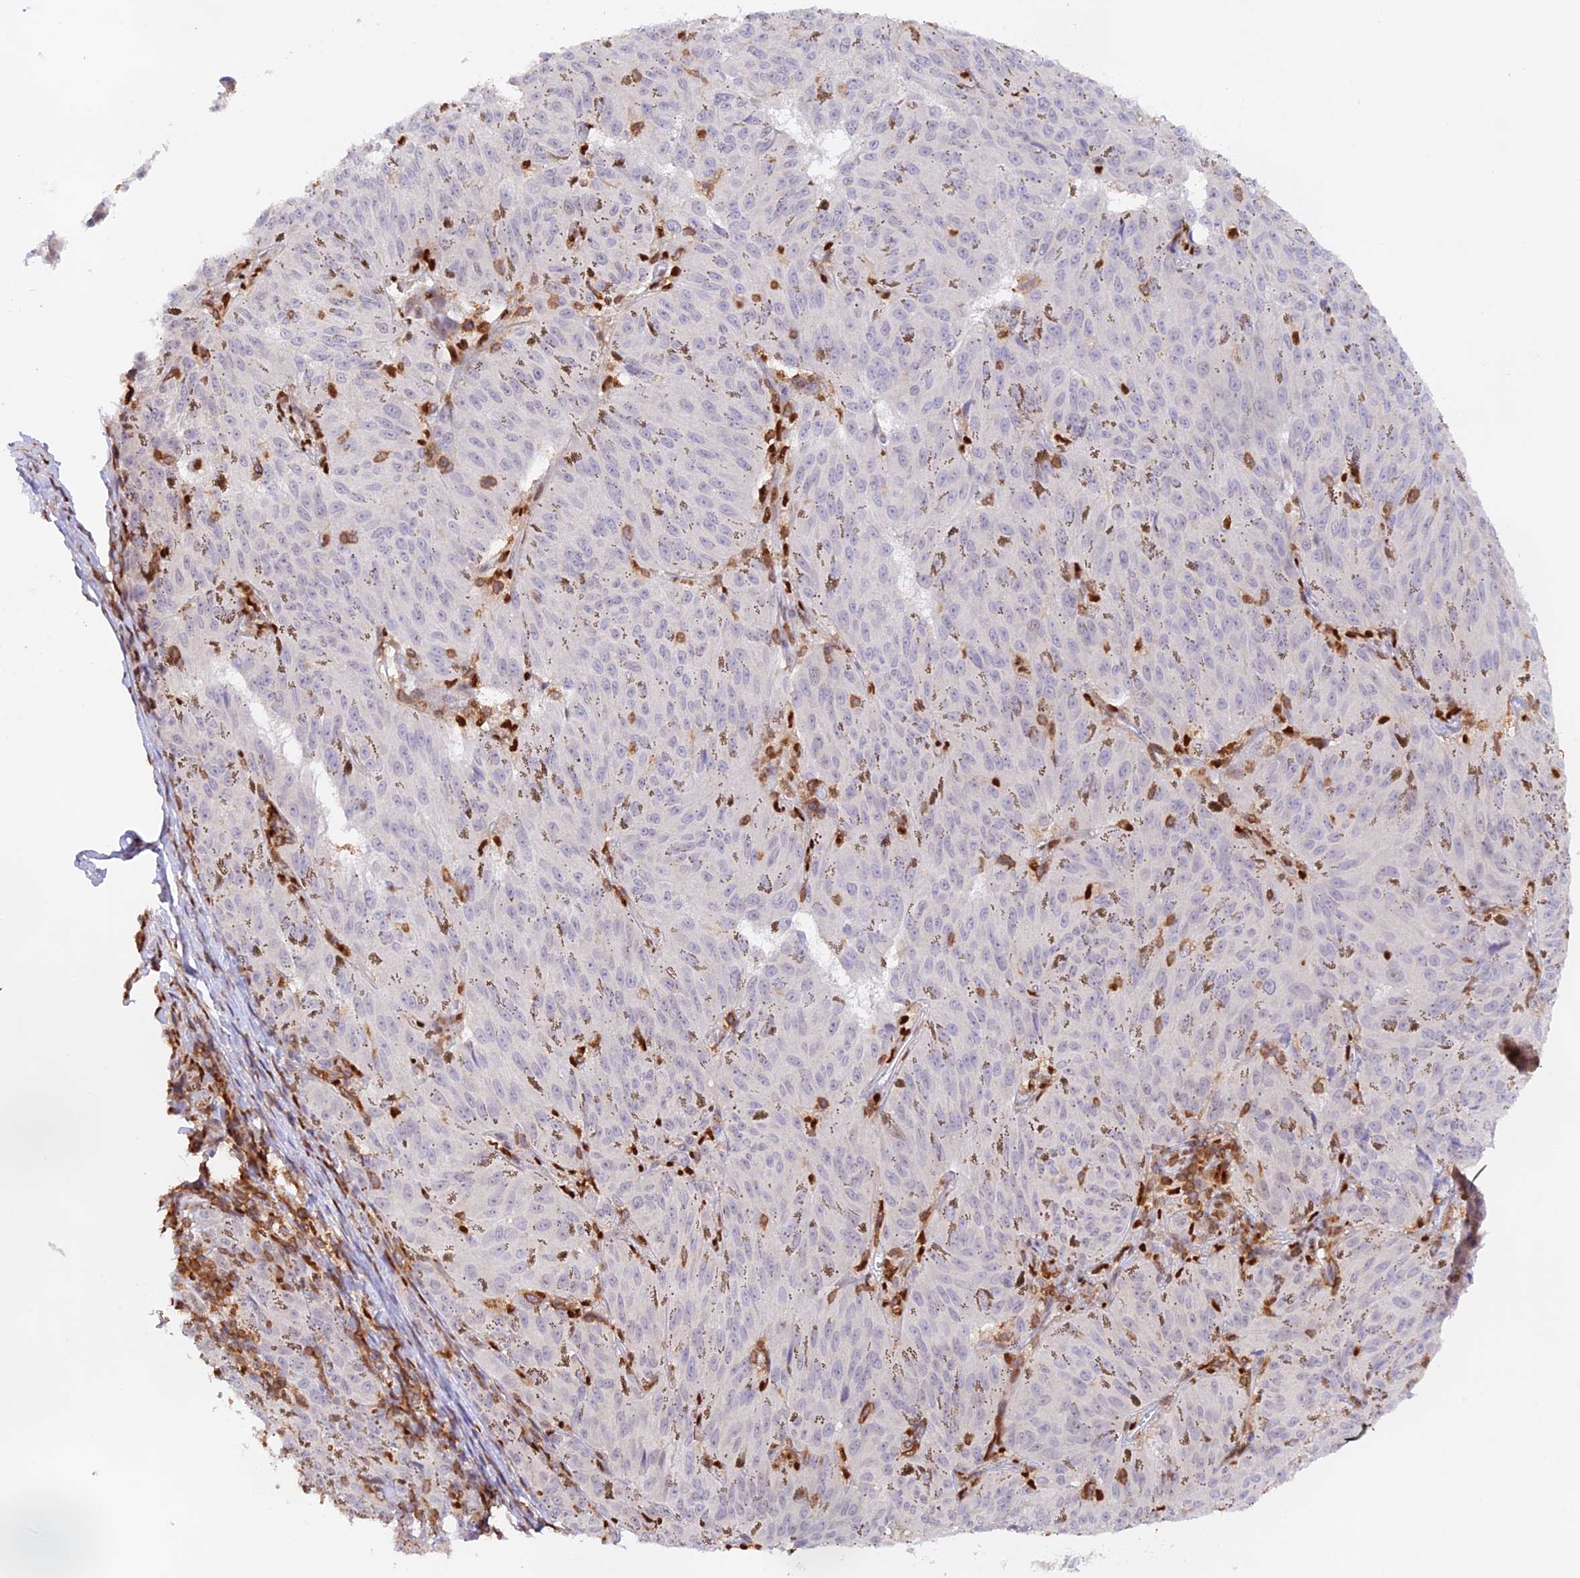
{"staining": {"intensity": "negative", "quantity": "none", "location": "none"}, "tissue": "melanoma", "cell_type": "Tumor cells", "image_type": "cancer", "snomed": [{"axis": "morphology", "description": "Malignant melanoma, NOS"}, {"axis": "topography", "description": "Skin"}], "caption": "Immunohistochemical staining of human malignant melanoma reveals no significant staining in tumor cells.", "gene": "DENND1C", "patient": {"sex": "female", "age": 72}}